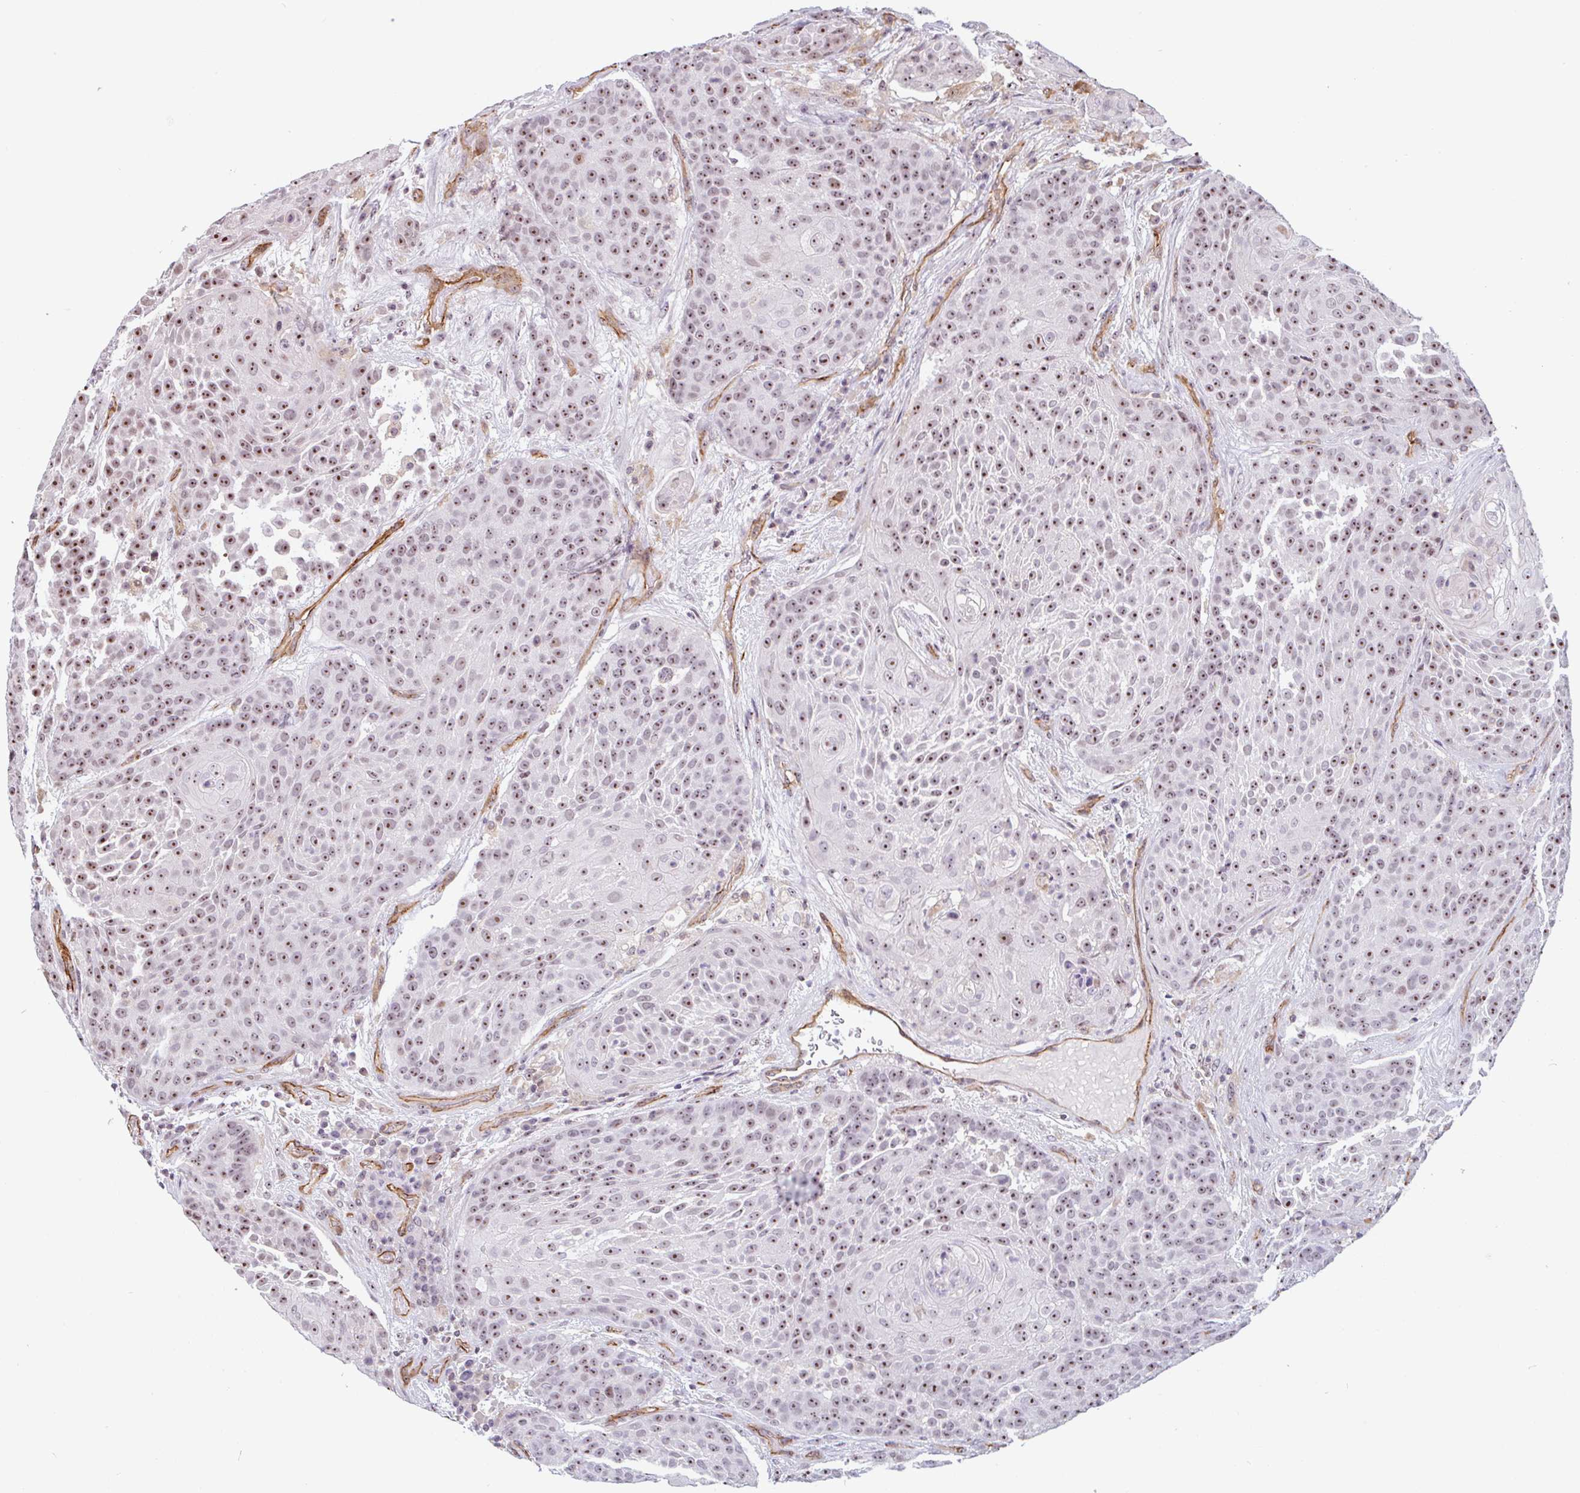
{"staining": {"intensity": "moderate", "quantity": ">75%", "location": "nuclear"}, "tissue": "urothelial cancer", "cell_type": "Tumor cells", "image_type": "cancer", "snomed": [{"axis": "morphology", "description": "Urothelial carcinoma, High grade"}, {"axis": "topography", "description": "Urinary bladder"}], "caption": "Approximately >75% of tumor cells in human urothelial cancer display moderate nuclear protein positivity as visualized by brown immunohistochemical staining.", "gene": "ZNF689", "patient": {"sex": "female", "age": 63}}